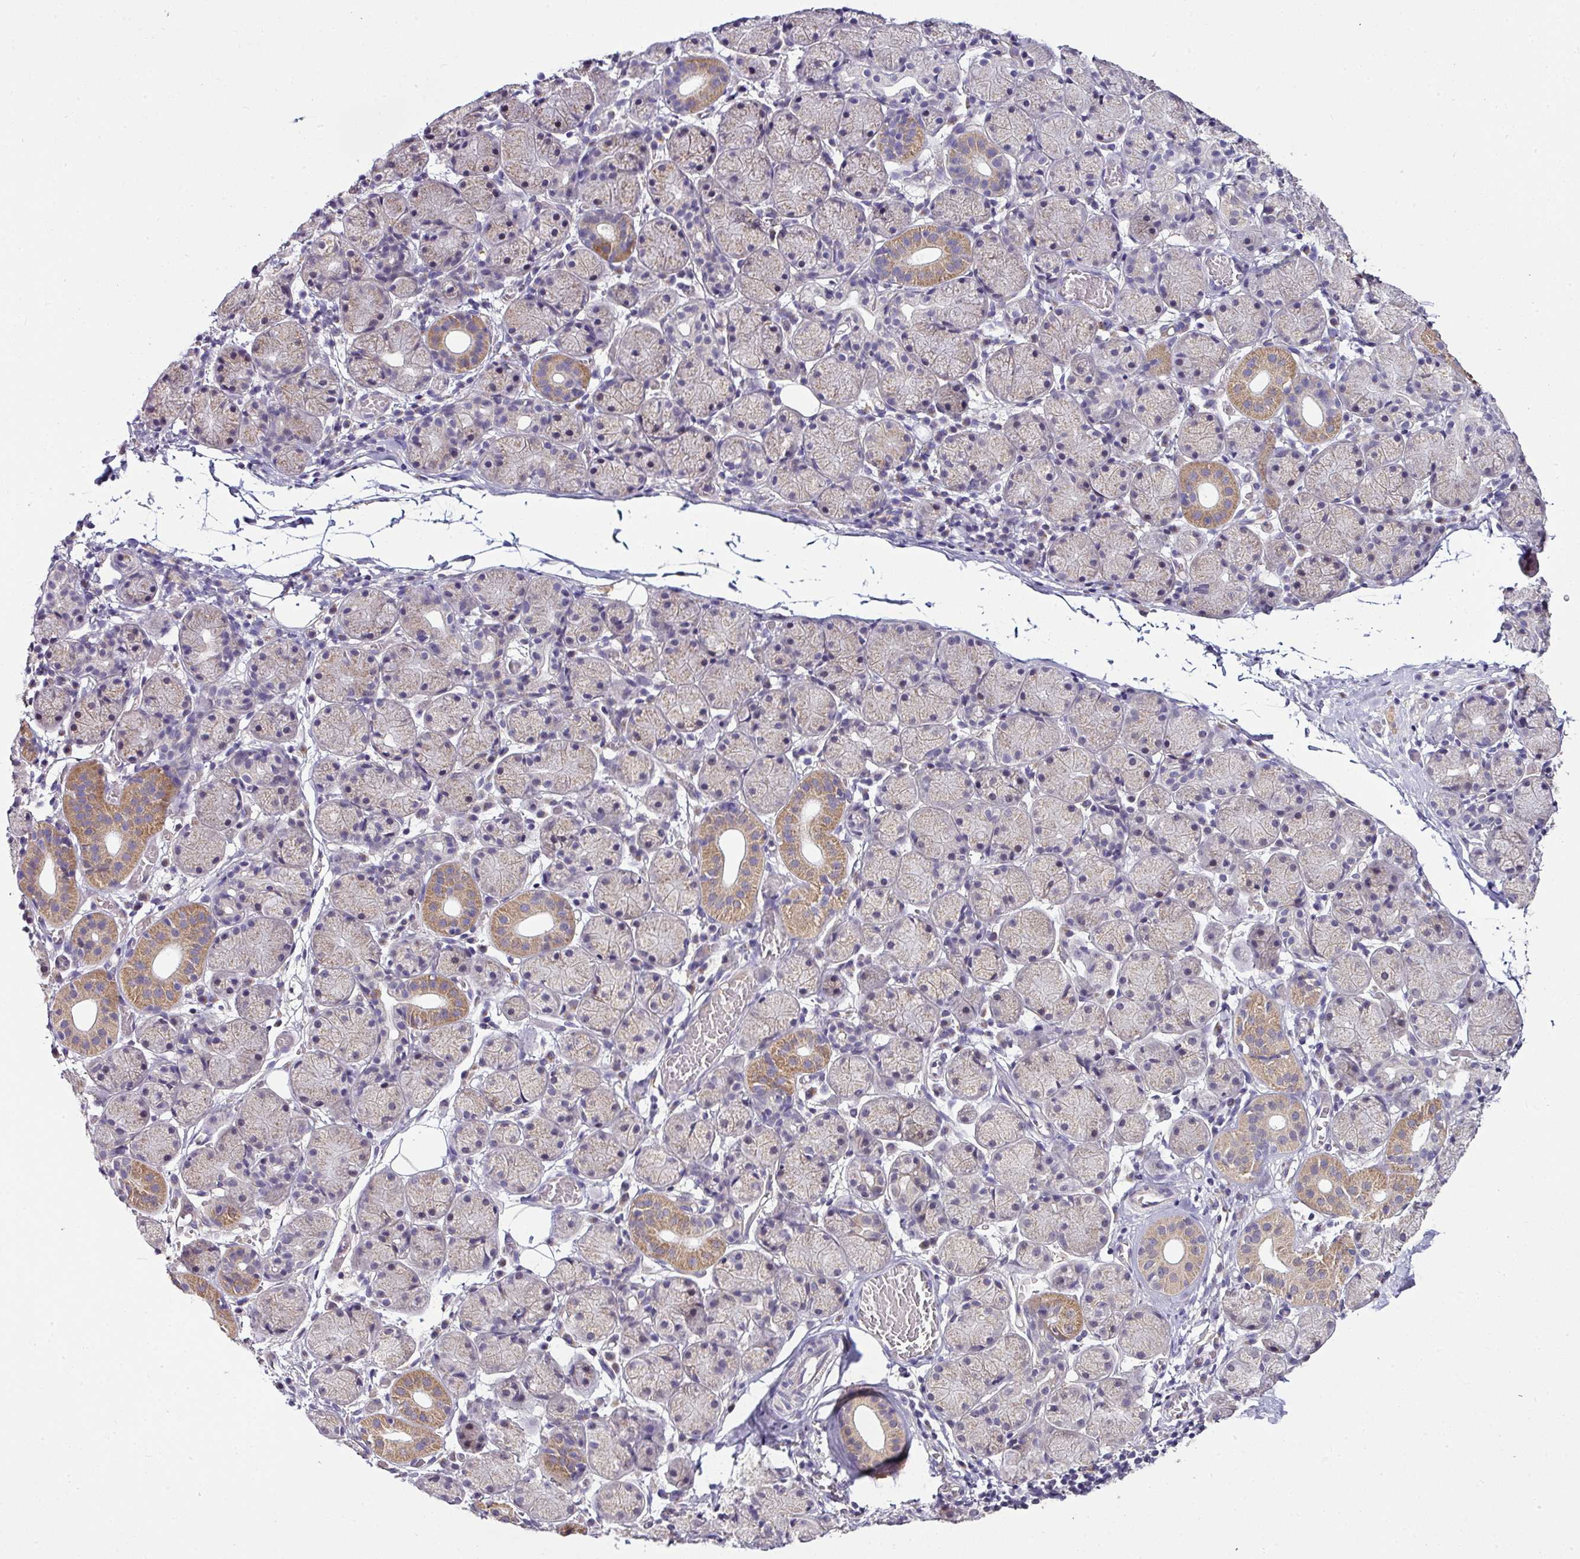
{"staining": {"intensity": "moderate", "quantity": "<25%", "location": "cytoplasmic/membranous"}, "tissue": "salivary gland", "cell_type": "Glandular cells", "image_type": "normal", "snomed": [{"axis": "morphology", "description": "Normal tissue, NOS"}, {"axis": "topography", "description": "Salivary gland"}], "caption": "Protein staining of normal salivary gland shows moderate cytoplasmic/membranous positivity in about <25% of glandular cells.", "gene": "NAPSA", "patient": {"sex": "female", "age": 24}}